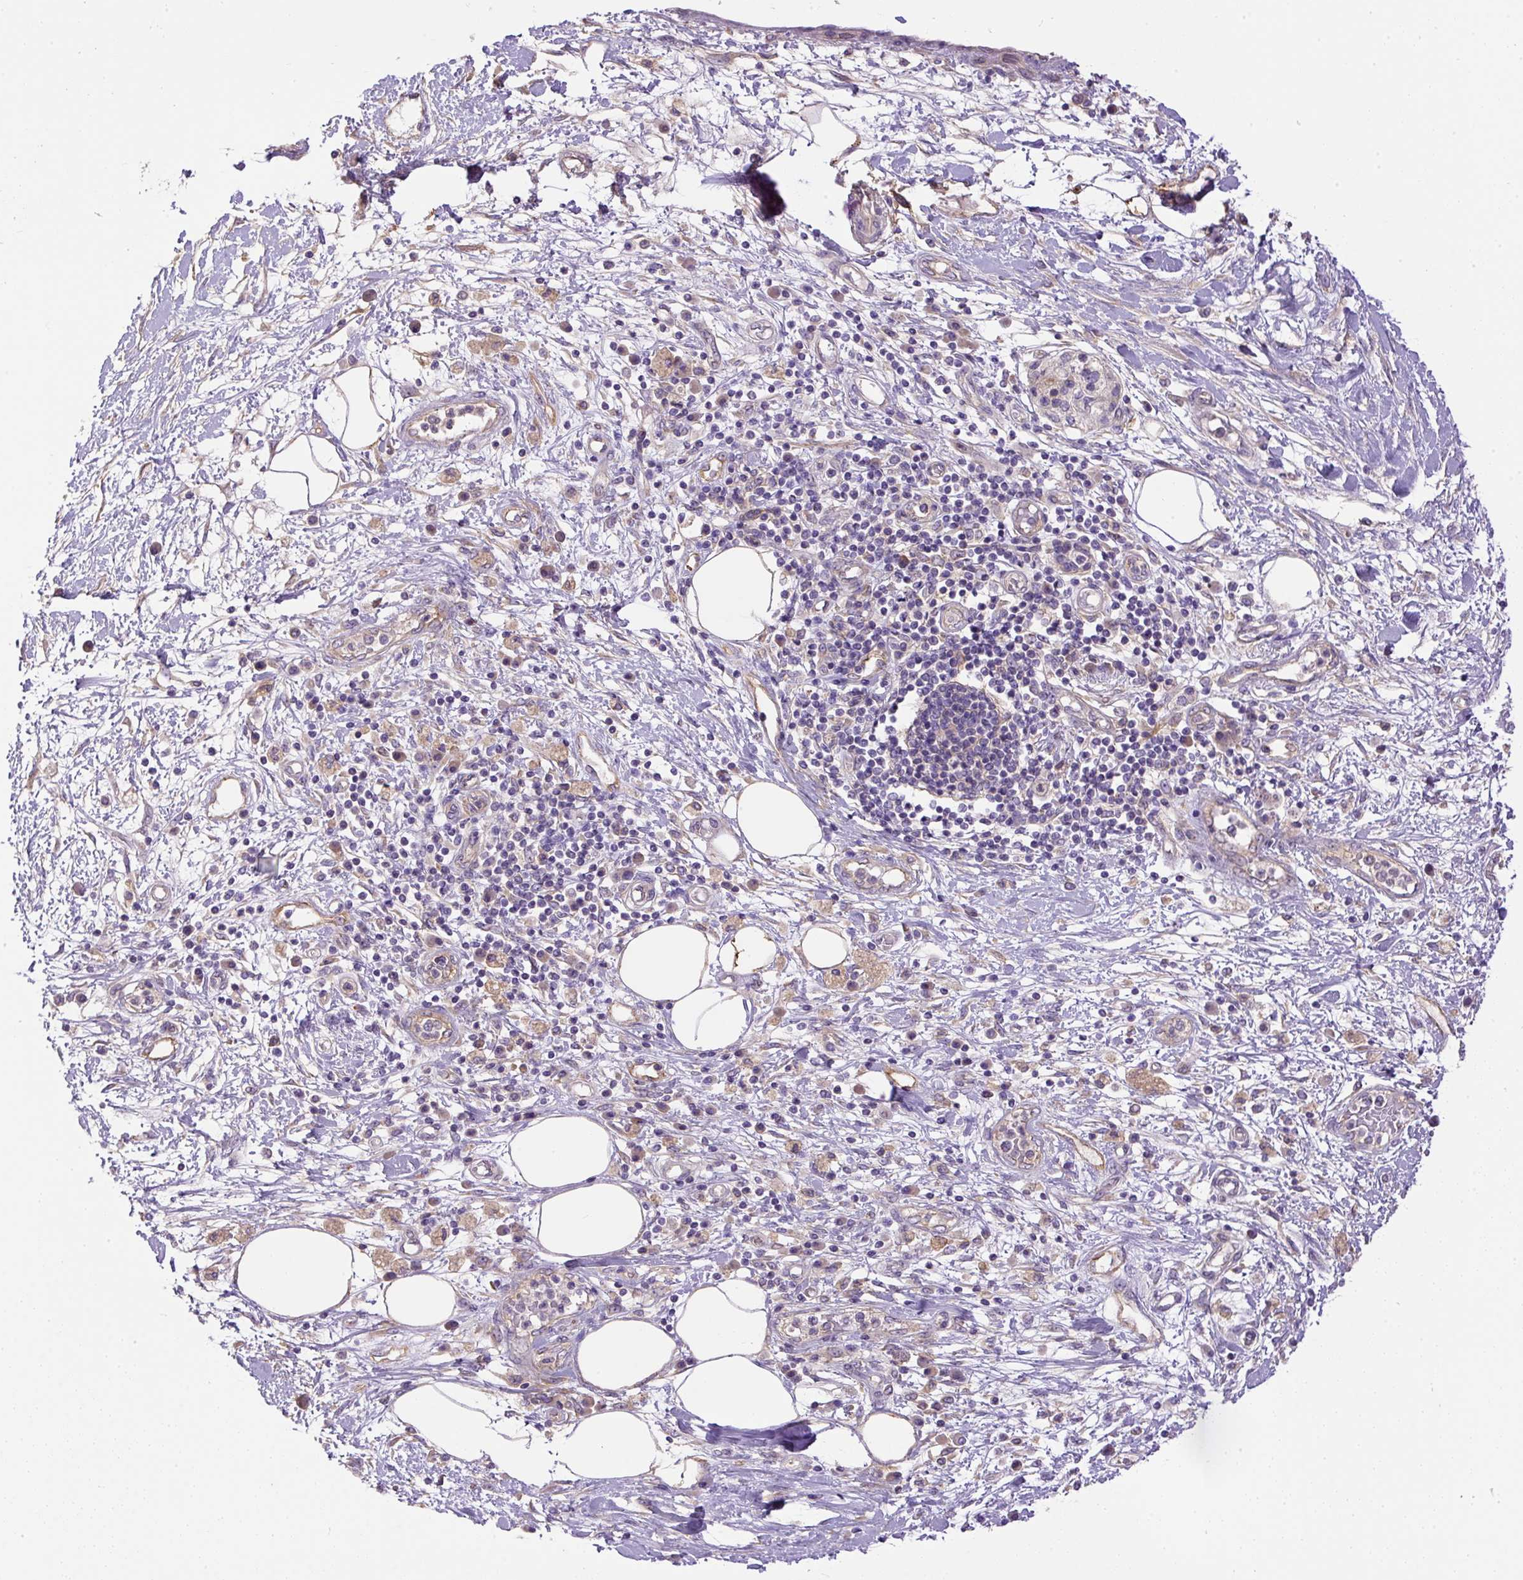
{"staining": {"intensity": "negative", "quantity": "none", "location": "none"}, "tissue": "pancreatic cancer", "cell_type": "Tumor cells", "image_type": "cancer", "snomed": [{"axis": "morphology", "description": "Adenocarcinoma, NOS"}, {"axis": "topography", "description": "Pancreas"}], "caption": "Tumor cells are negative for brown protein staining in adenocarcinoma (pancreatic).", "gene": "DAPK1", "patient": {"sex": "female", "age": 56}}